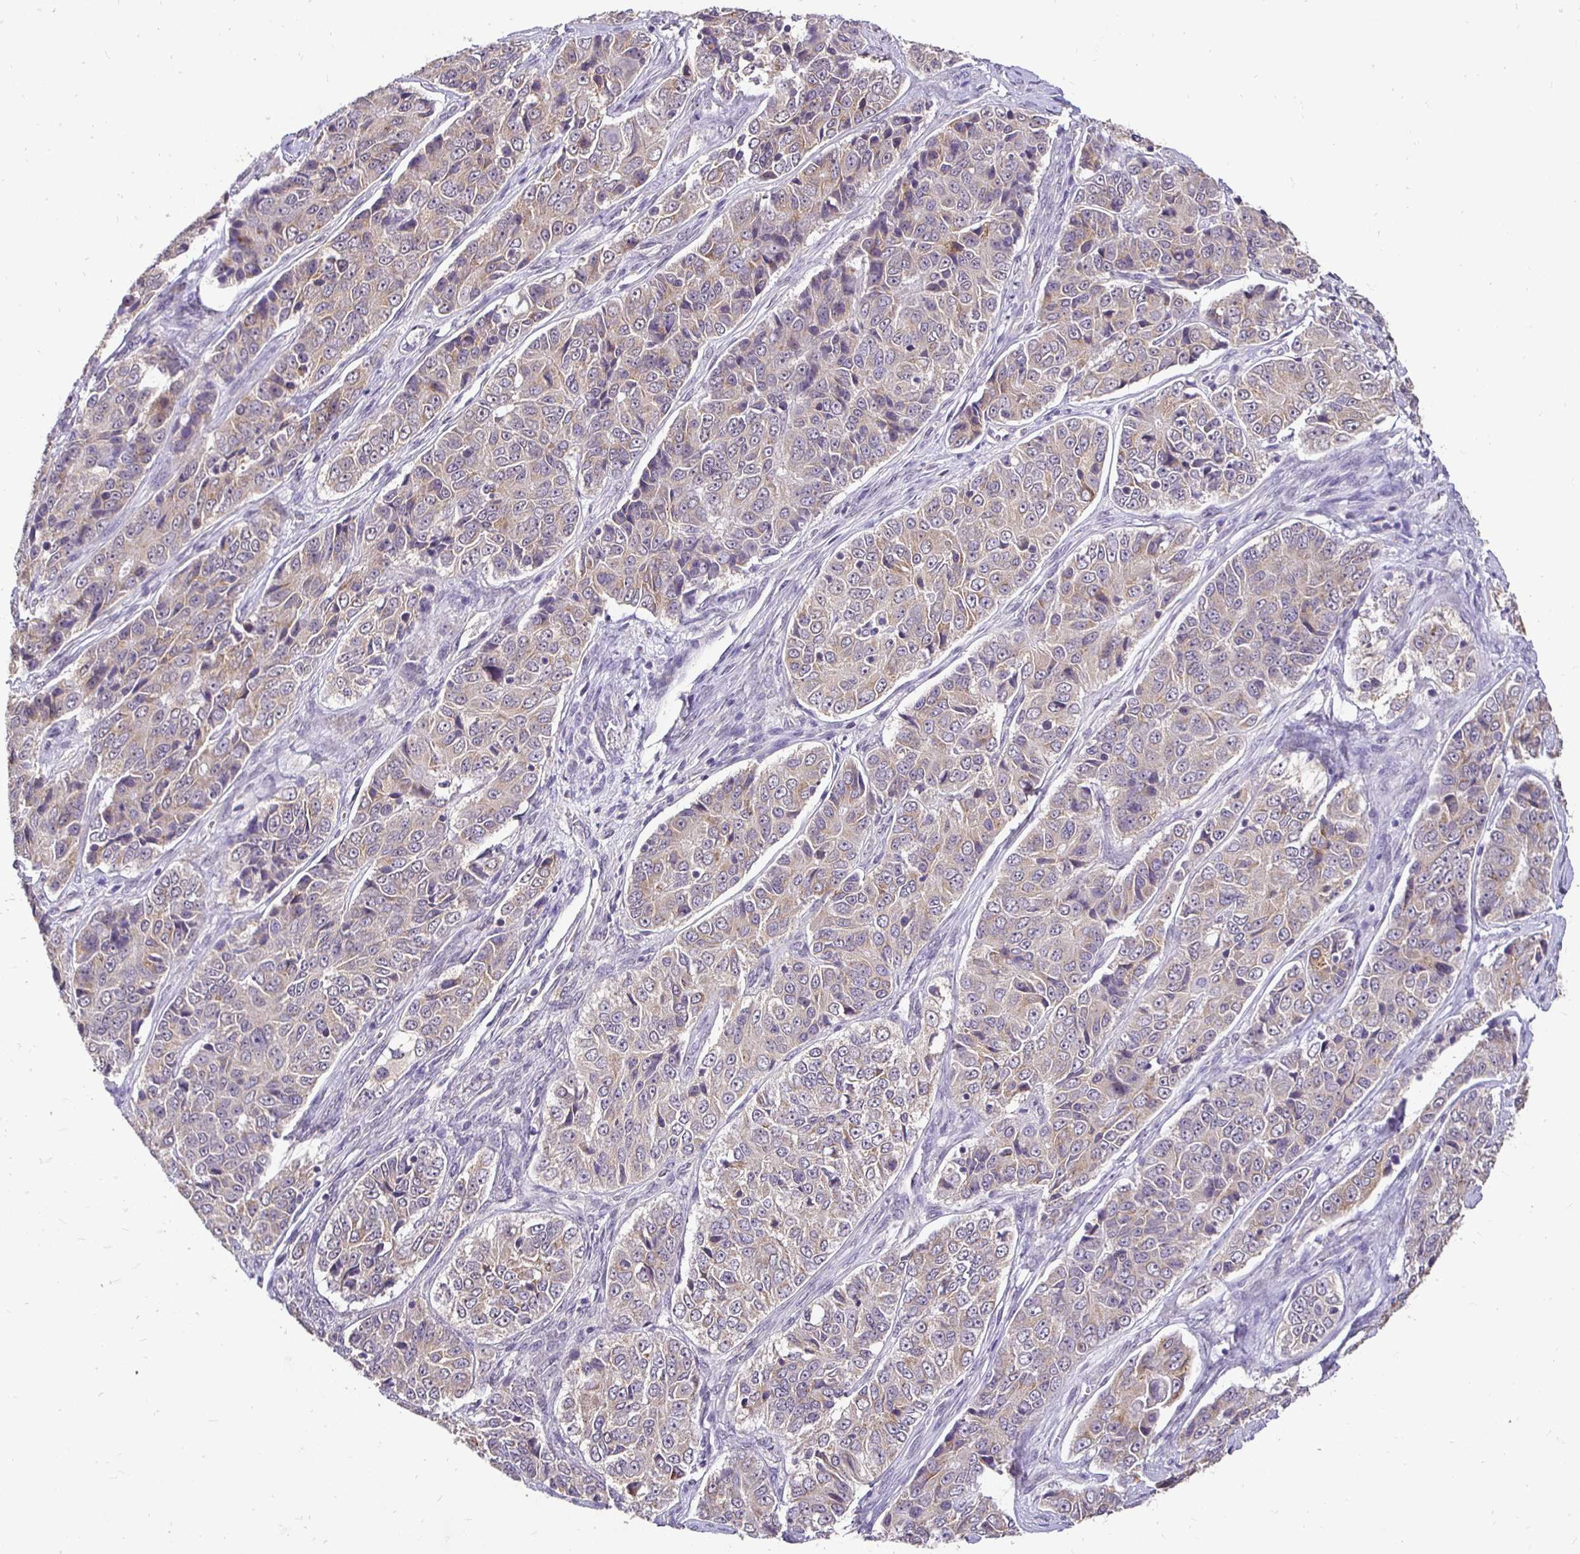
{"staining": {"intensity": "weak", "quantity": ">75%", "location": "cytoplasmic/membranous"}, "tissue": "ovarian cancer", "cell_type": "Tumor cells", "image_type": "cancer", "snomed": [{"axis": "morphology", "description": "Carcinoma, endometroid"}, {"axis": "topography", "description": "Ovary"}], "caption": "Approximately >75% of tumor cells in ovarian cancer display weak cytoplasmic/membranous protein staining as visualized by brown immunohistochemical staining.", "gene": "RHEBL1", "patient": {"sex": "female", "age": 51}}